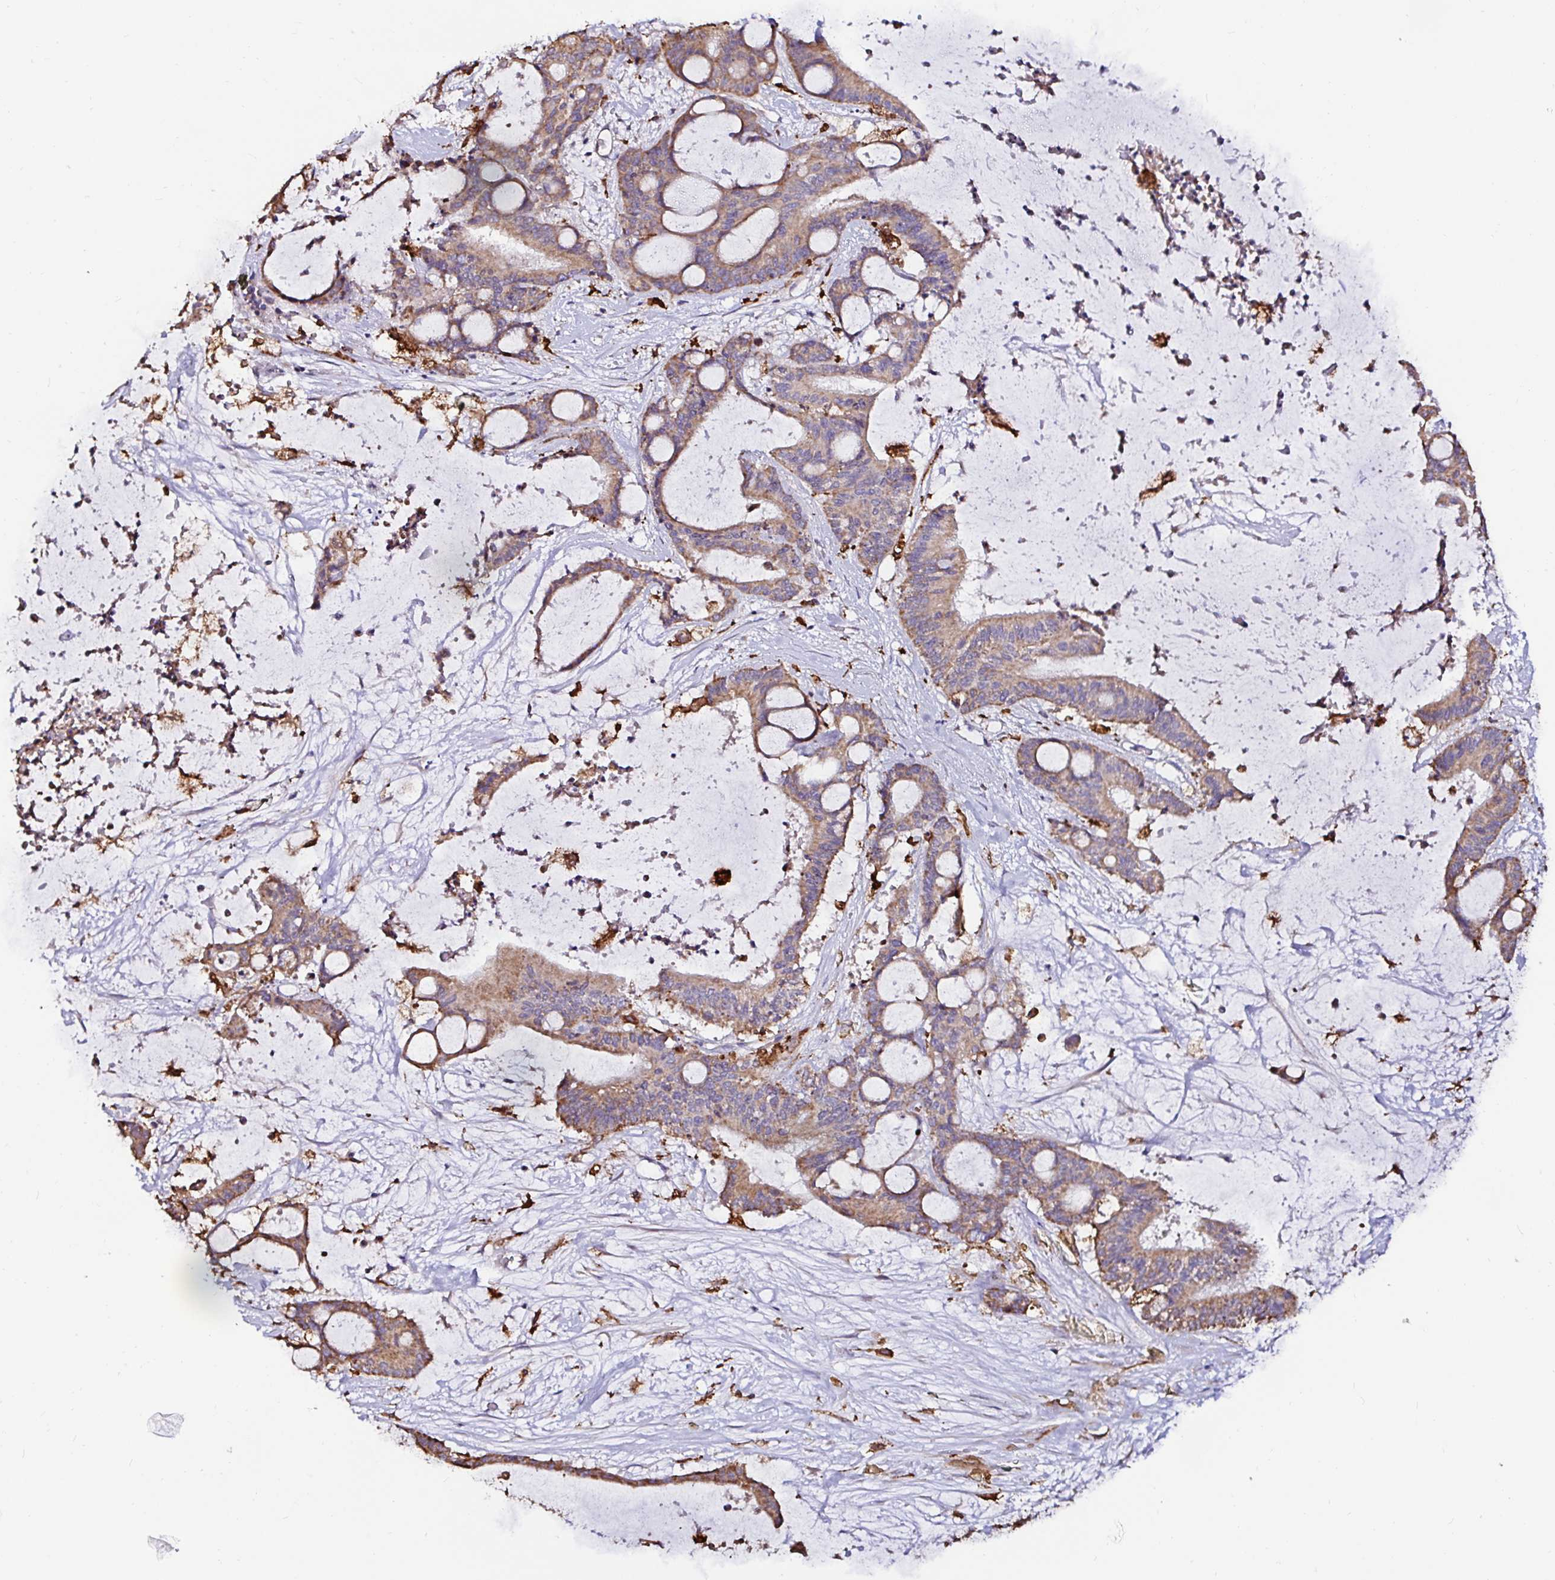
{"staining": {"intensity": "moderate", "quantity": ">75%", "location": "cytoplasmic/membranous"}, "tissue": "liver cancer", "cell_type": "Tumor cells", "image_type": "cancer", "snomed": [{"axis": "morphology", "description": "Normal tissue, NOS"}, {"axis": "morphology", "description": "Cholangiocarcinoma"}, {"axis": "topography", "description": "Liver"}, {"axis": "topography", "description": "Peripheral nerve tissue"}], "caption": "High-magnification brightfield microscopy of liver cancer stained with DAB (3,3'-diaminobenzidine) (brown) and counterstained with hematoxylin (blue). tumor cells exhibit moderate cytoplasmic/membranous positivity is appreciated in approximately>75% of cells.", "gene": "MSR1", "patient": {"sex": "female", "age": 73}}